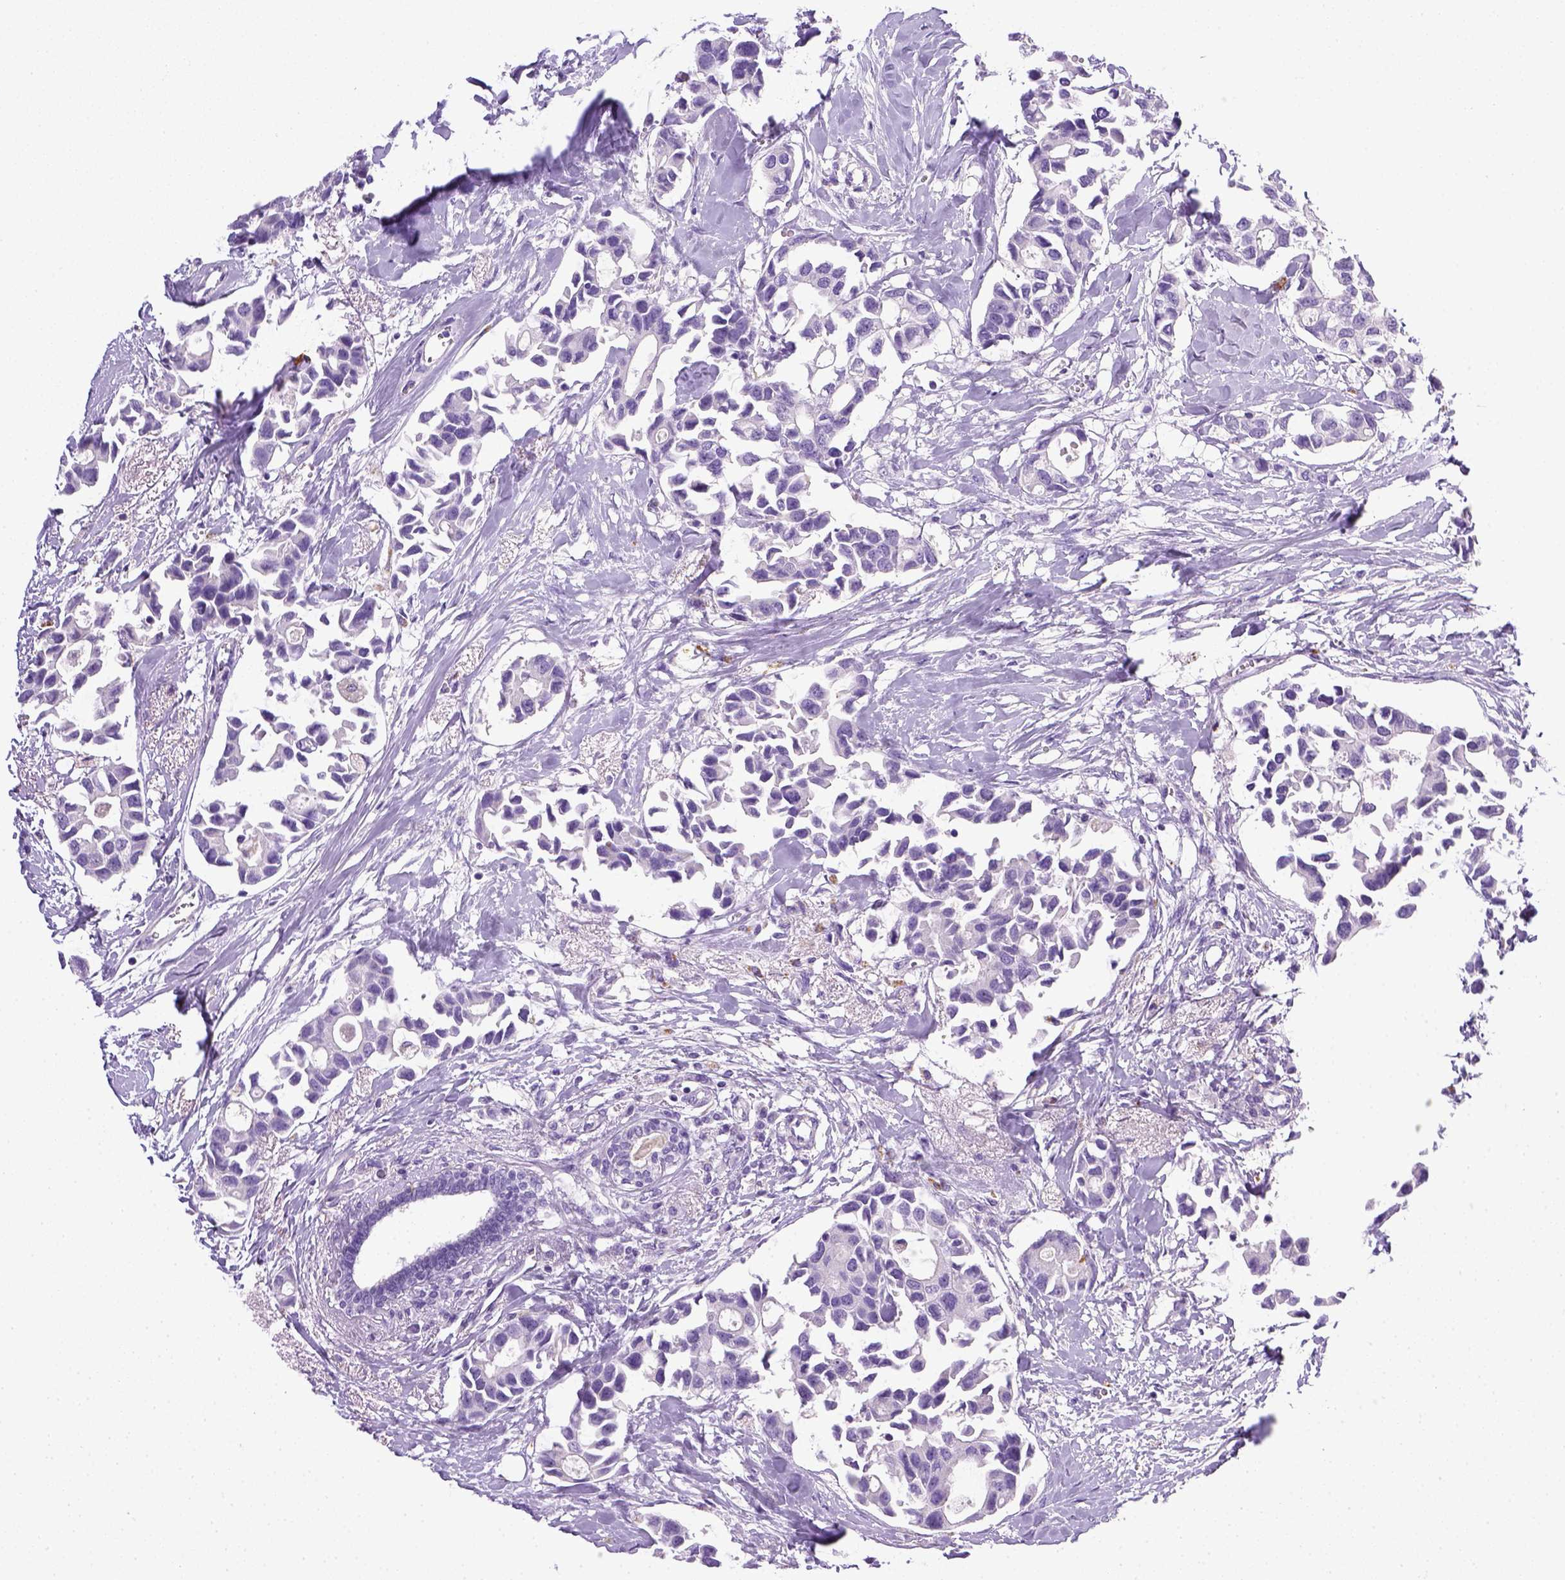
{"staining": {"intensity": "negative", "quantity": "none", "location": "none"}, "tissue": "breast cancer", "cell_type": "Tumor cells", "image_type": "cancer", "snomed": [{"axis": "morphology", "description": "Duct carcinoma"}, {"axis": "topography", "description": "Breast"}], "caption": "A high-resolution histopathology image shows immunohistochemistry staining of breast cancer (intraductal carcinoma), which reveals no significant staining in tumor cells.", "gene": "KRT71", "patient": {"sex": "female", "age": 83}}